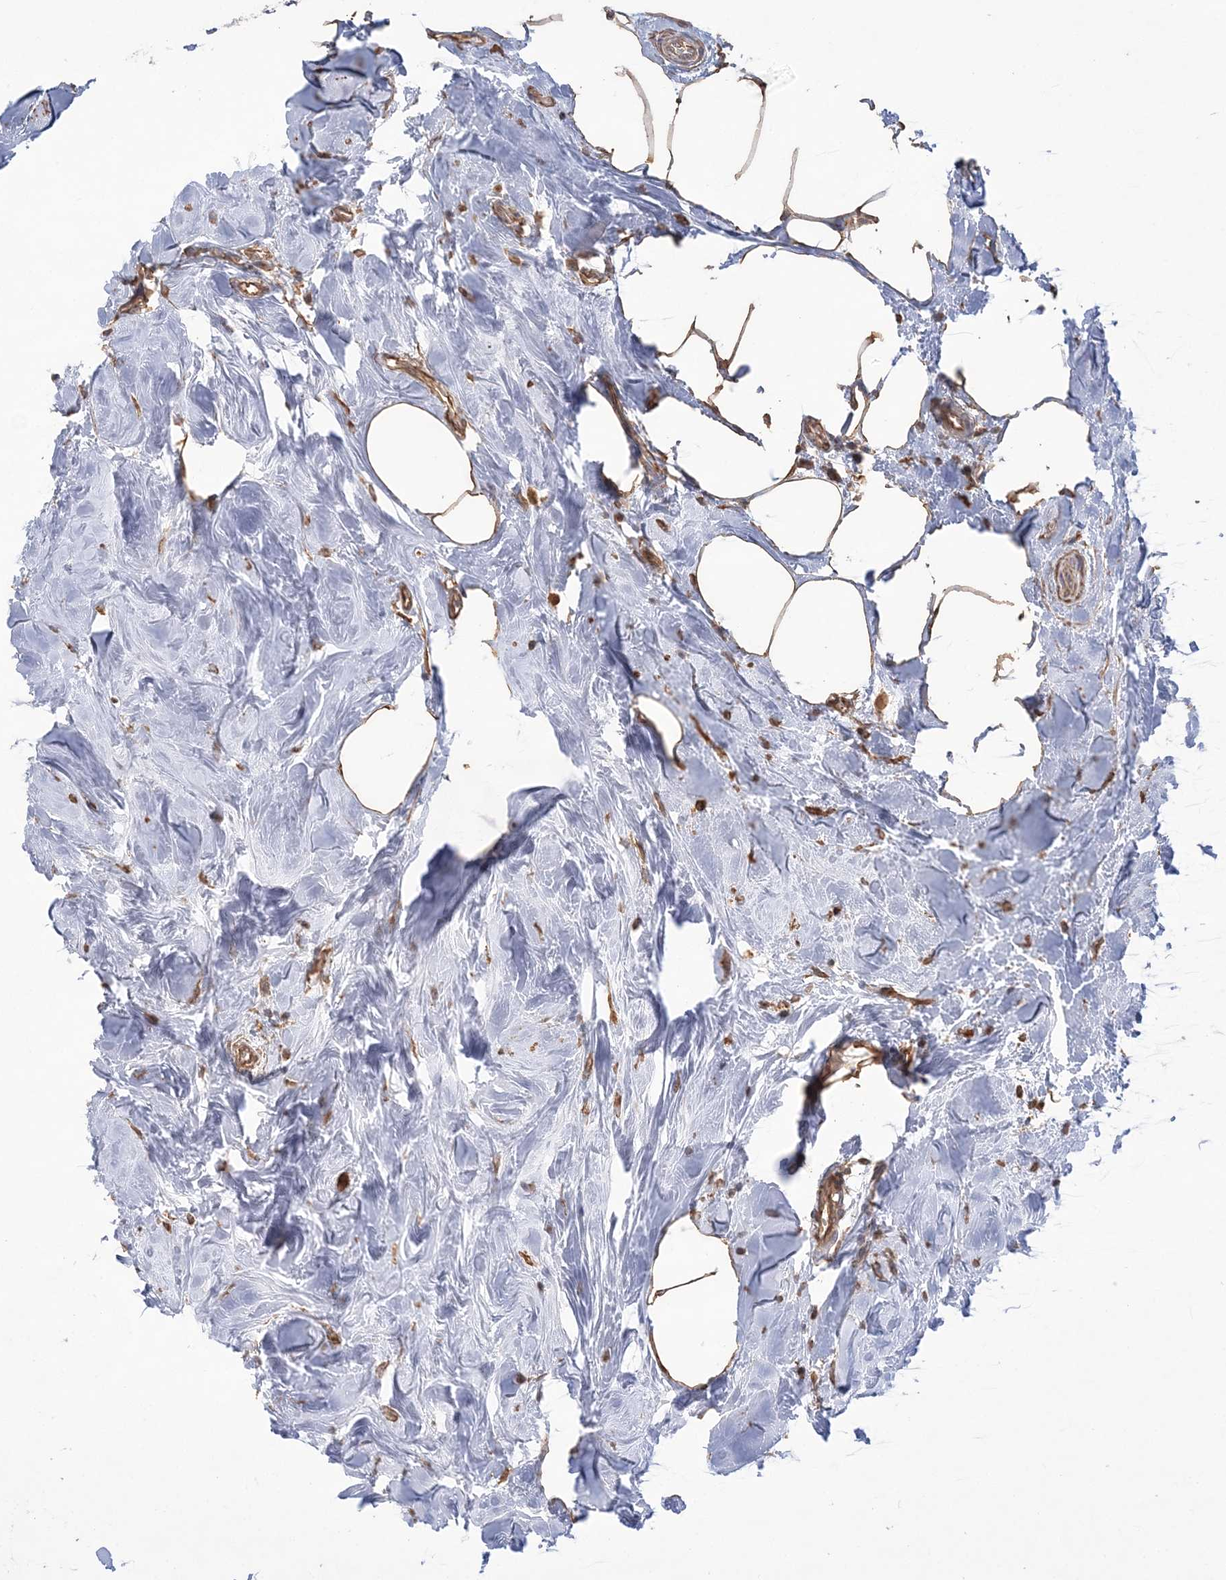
{"staining": {"intensity": "negative", "quantity": "none", "location": "none"}, "tissue": "breast cancer", "cell_type": "Tumor cells", "image_type": "cancer", "snomed": [{"axis": "morphology", "description": "Duct carcinoma"}, {"axis": "topography", "description": "Breast"}], "caption": "Tumor cells show no significant expression in breast cancer.", "gene": "ZNF821", "patient": {"sex": "female", "age": 84}}